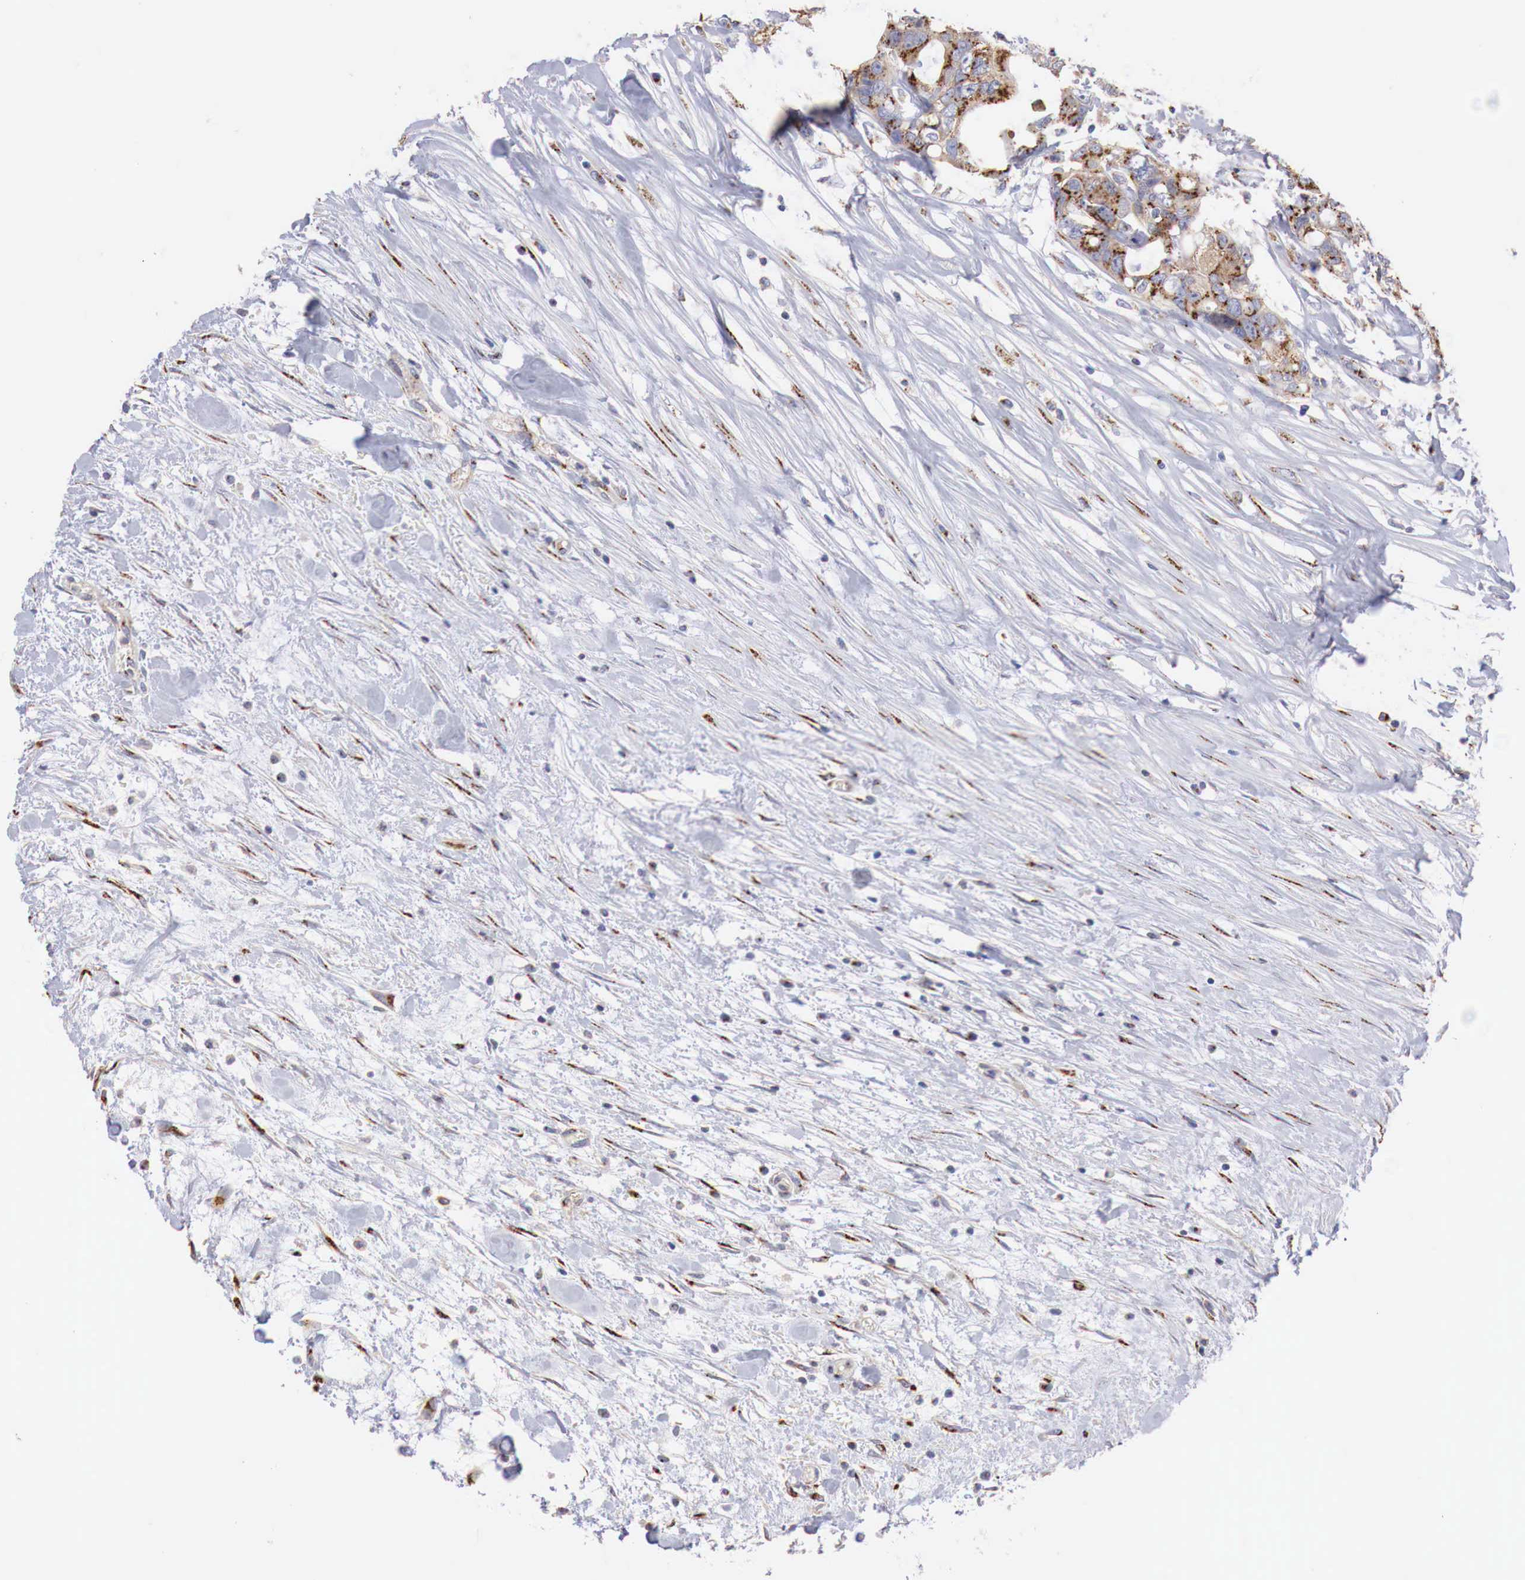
{"staining": {"intensity": "moderate", "quantity": ">75%", "location": "cytoplasmic/membranous"}, "tissue": "colorectal cancer", "cell_type": "Tumor cells", "image_type": "cancer", "snomed": [{"axis": "morphology", "description": "Adenocarcinoma, NOS"}, {"axis": "topography", "description": "Rectum"}], "caption": "An immunohistochemistry (IHC) histopathology image of tumor tissue is shown. Protein staining in brown highlights moderate cytoplasmic/membranous positivity in colorectal cancer (adenocarcinoma) within tumor cells.", "gene": "SYAP1", "patient": {"sex": "female", "age": 57}}